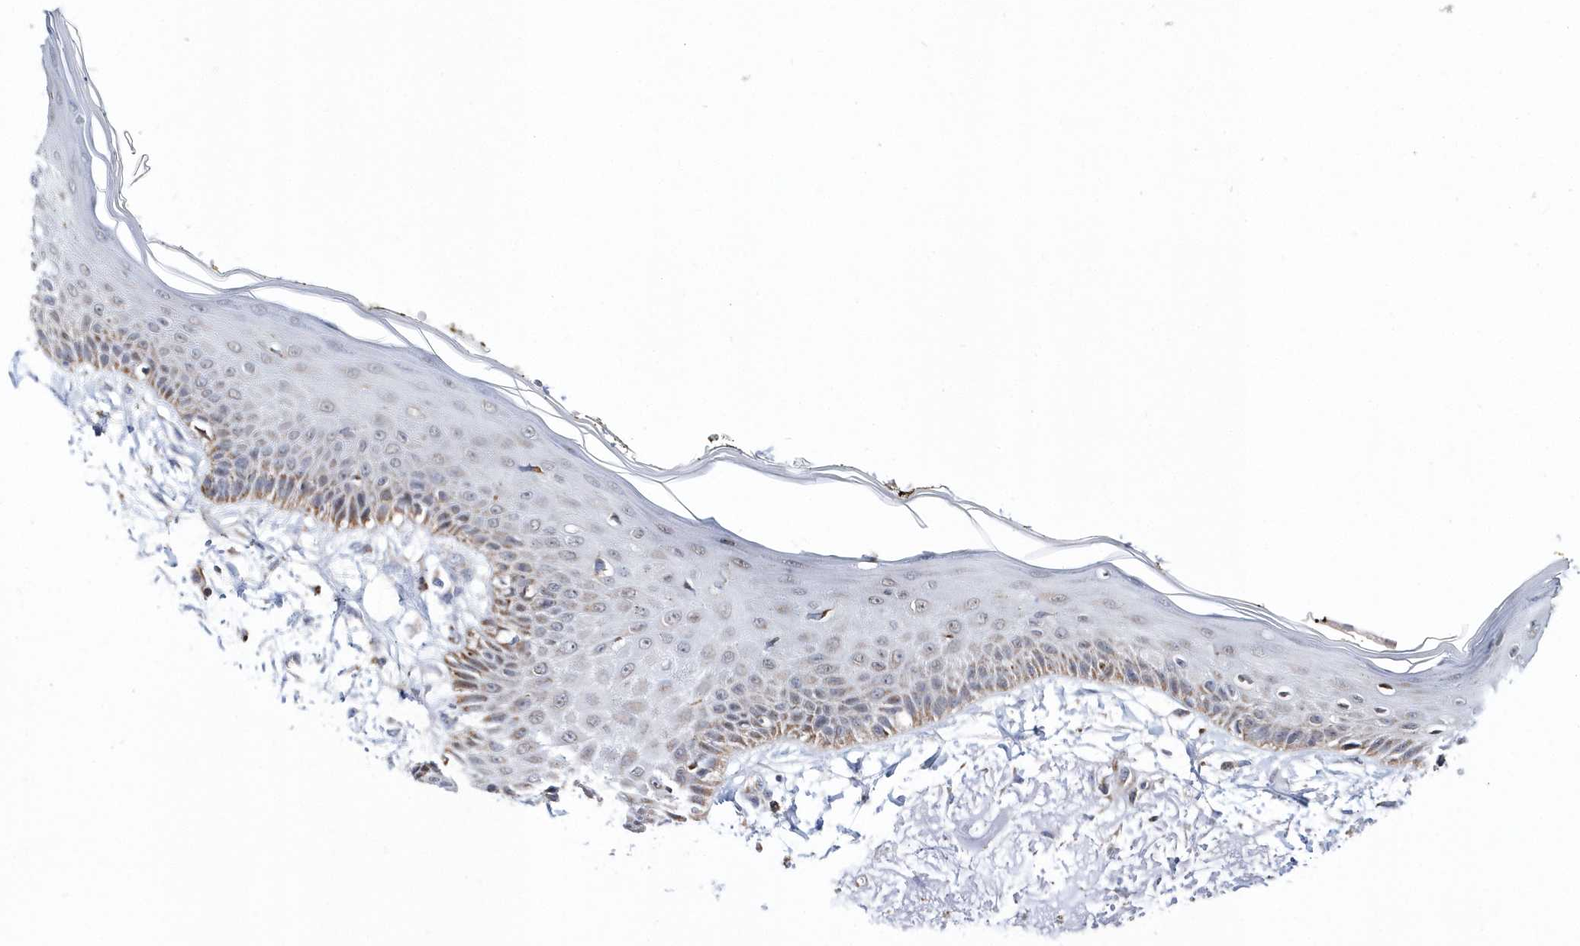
{"staining": {"intensity": "negative", "quantity": "none", "location": "none"}, "tissue": "skin", "cell_type": "Fibroblasts", "image_type": "normal", "snomed": [{"axis": "morphology", "description": "Normal tissue, NOS"}, {"axis": "topography", "description": "Skin"}, {"axis": "topography", "description": "Skeletal muscle"}], "caption": "DAB immunohistochemical staining of unremarkable skin reveals no significant staining in fibroblasts.", "gene": "SPATA5", "patient": {"sex": "male", "age": 83}}